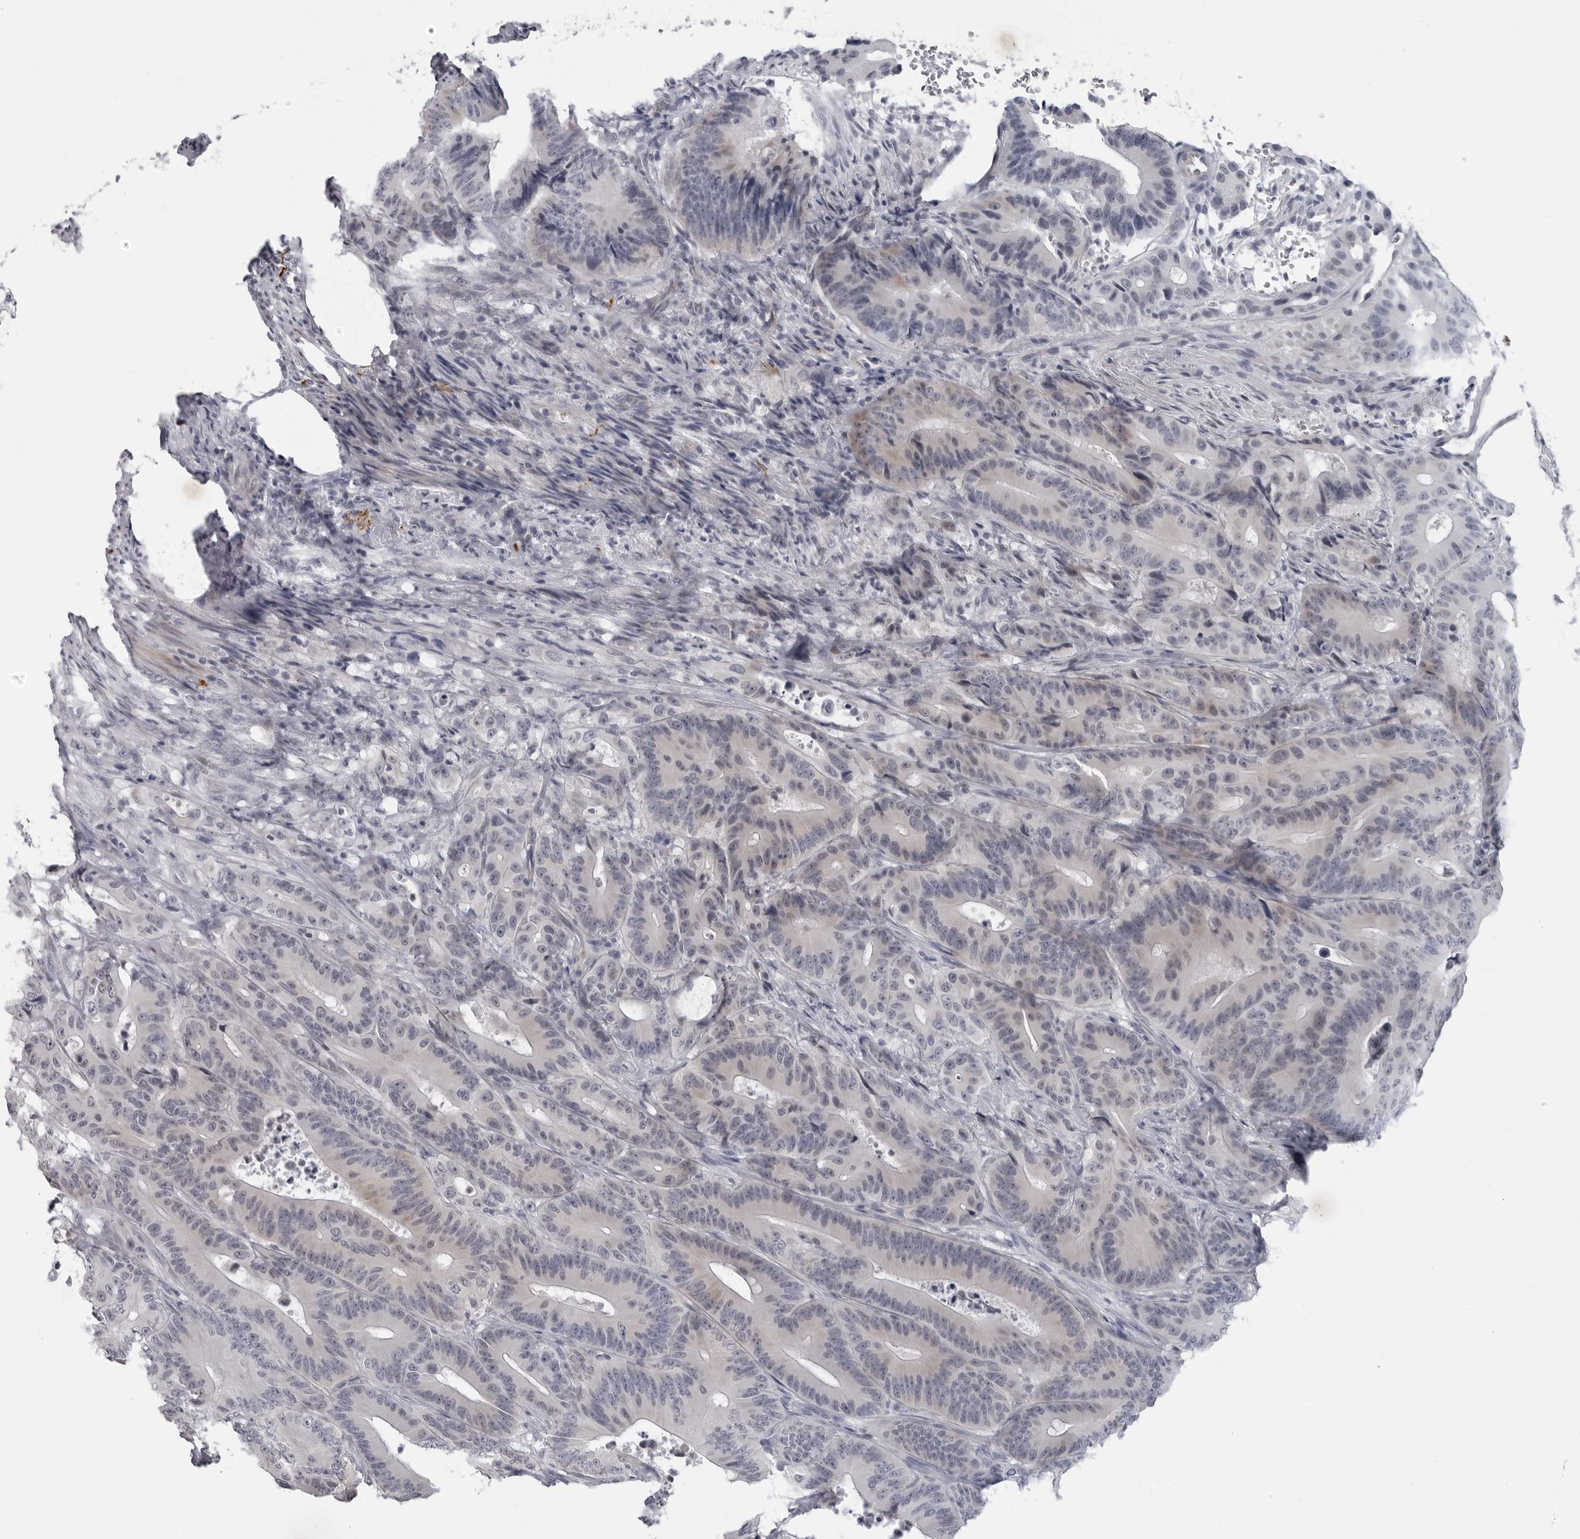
{"staining": {"intensity": "negative", "quantity": "none", "location": "none"}, "tissue": "colorectal cancer", "cell_type": "Tumor cells", "image_type": "cancer", "snomed": [{"axis": "morphology", "description": "Adenocarcinoma, NOS"}, {"axis": "topography", "description": "Colon"}], "caption": "Histopathology image shows no protein expression in tumor cells of adenocarcinoma (colorectal) tissue. (Immunohistochemistry, brightfield microscopy, high magnification).", "gene": "OPLAH", "patient": {"sex": "male", "age": 83}}